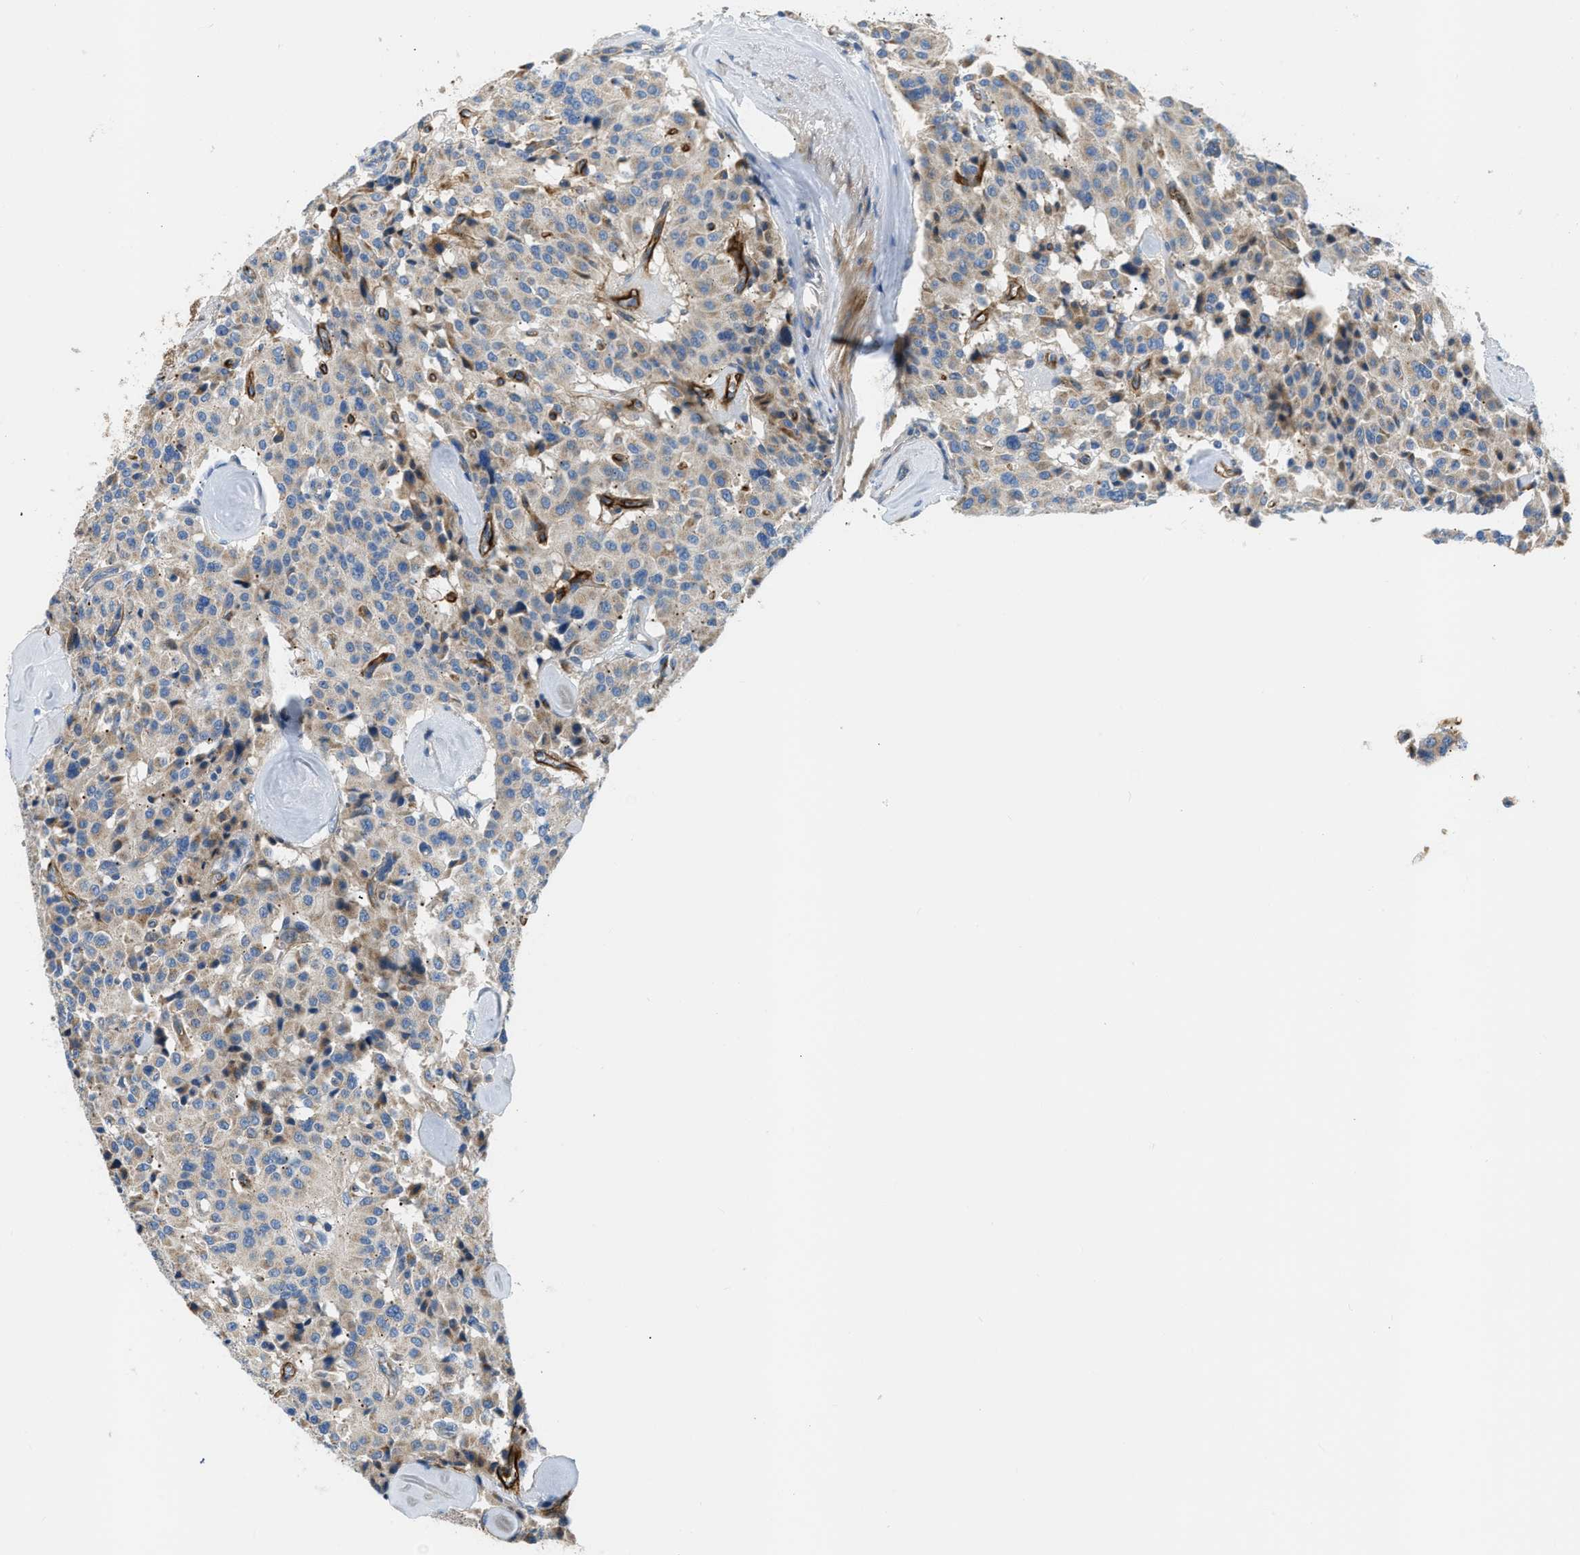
{"staining": {"intensity": "weak", "quantity": ">75%", "location": "cytoplasmic/membranous"}, "tissue": "carcinoid", "cell_type": "Tumor cells", "image_type": "cancer", "snomed": [{"axis": "morphology", "description": "Carcinoid, malignant, NOS"}, {"axis": "topography", "description": "Lung"}], "caption": "A histopathology image of human carcinoid stained for a protein shows weak cytoplasmic/membranous brown staining in tumor cells. (DAB (3,3'-diaminobenzidine) IHC, brown staining for protein, blue staining for nuclei).", "gene": "COL15A1", "patient": {"sex": "male", "age": 30}}